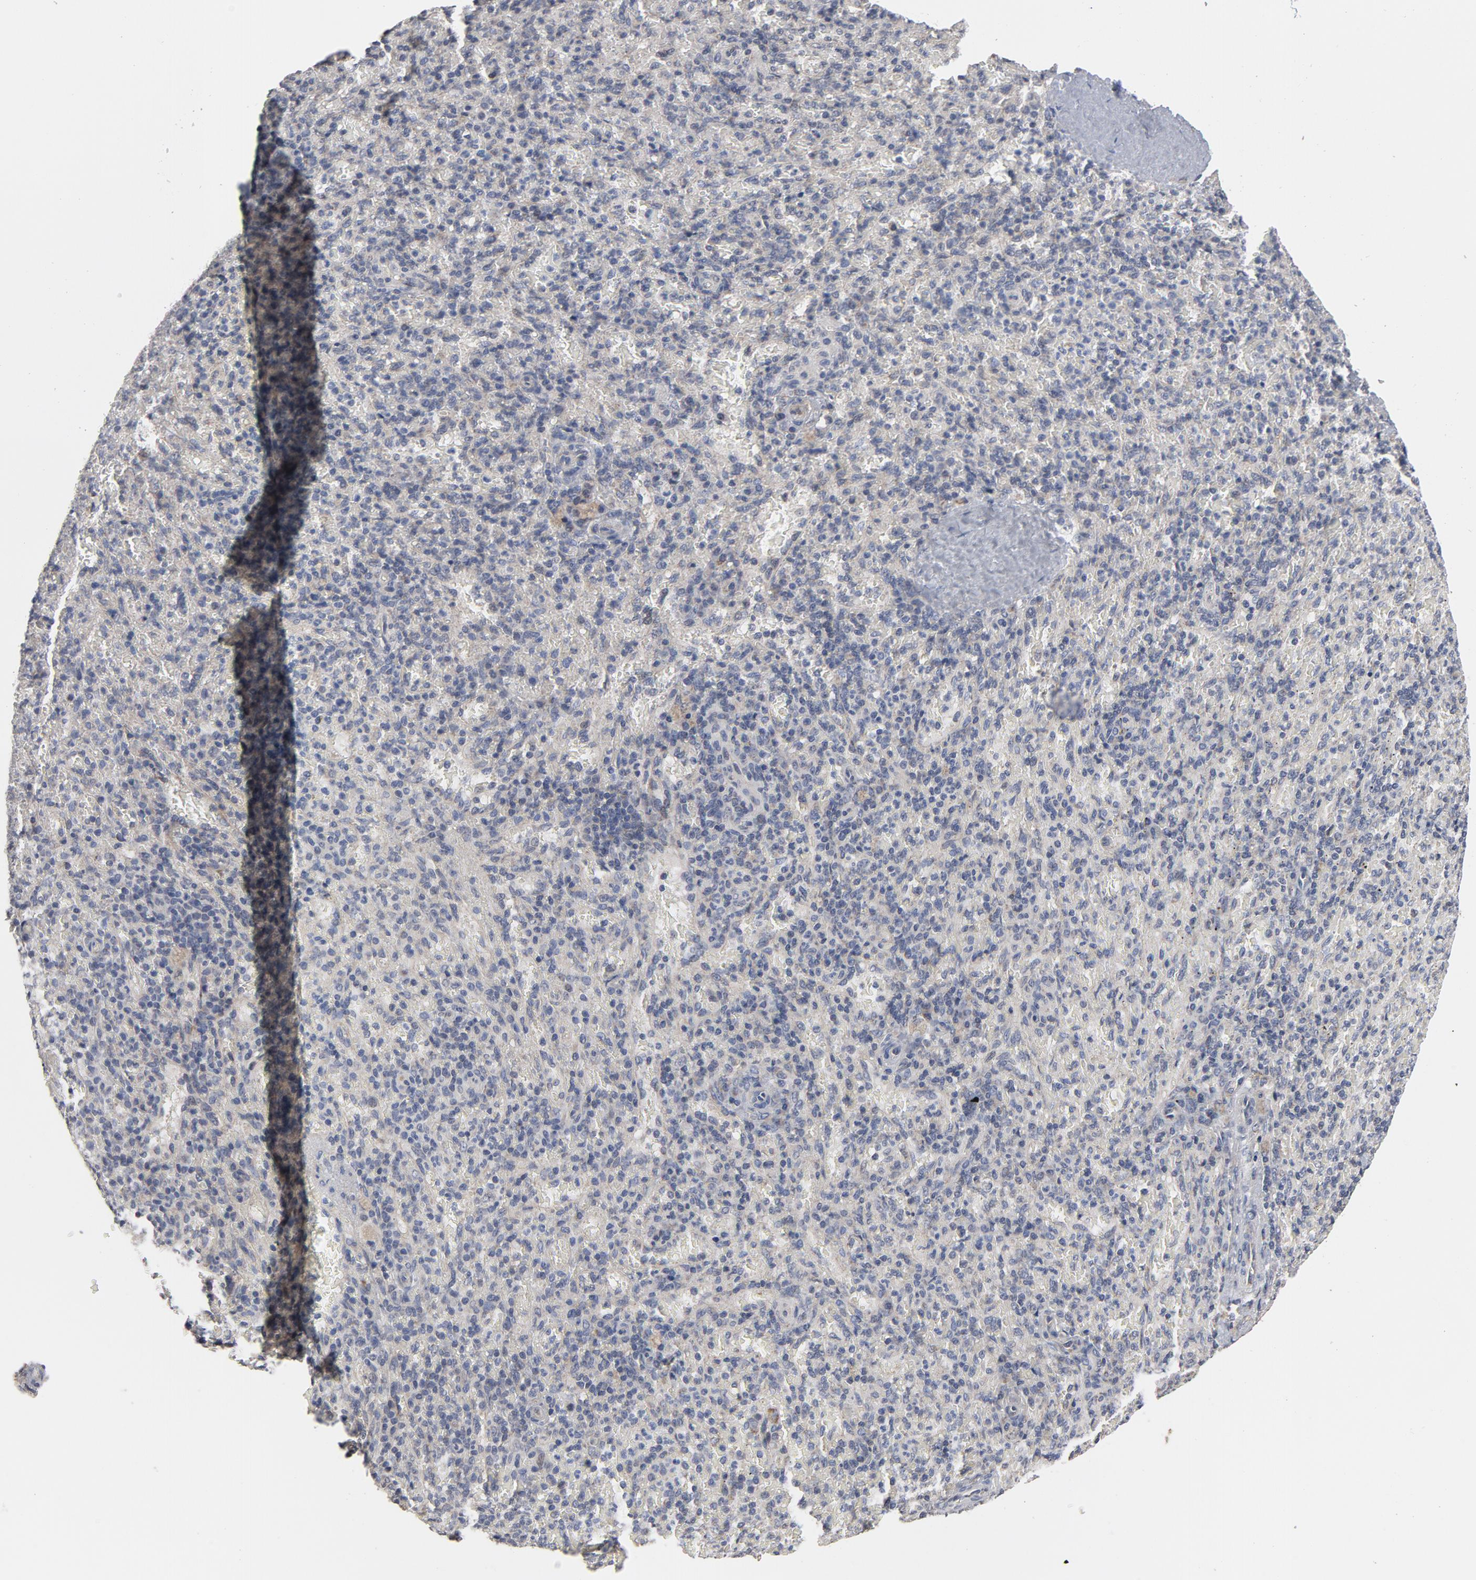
{"staining": {"intensity": "negative", "quantity": "none", "location": "none"}, "tissue": "spleen", "cell_type": "Cells in red pulp", "image_type": "normal", "snomed": [{"axis": "morphology", "description": "Normal tissue, NOS"}, {"axis": "topography", "description": "Spleen"}], "caption": "A photomicrograph of spleen stained for a protein demonstrates no brown staining in cells in red pulp. (Stains: DAB IHC with hematoxylin counter stain, Microscopy: brightfield microscopy at high magnification).", "gene": "PPP1R1B", "patient": {"sex": "female", "age": 43}}